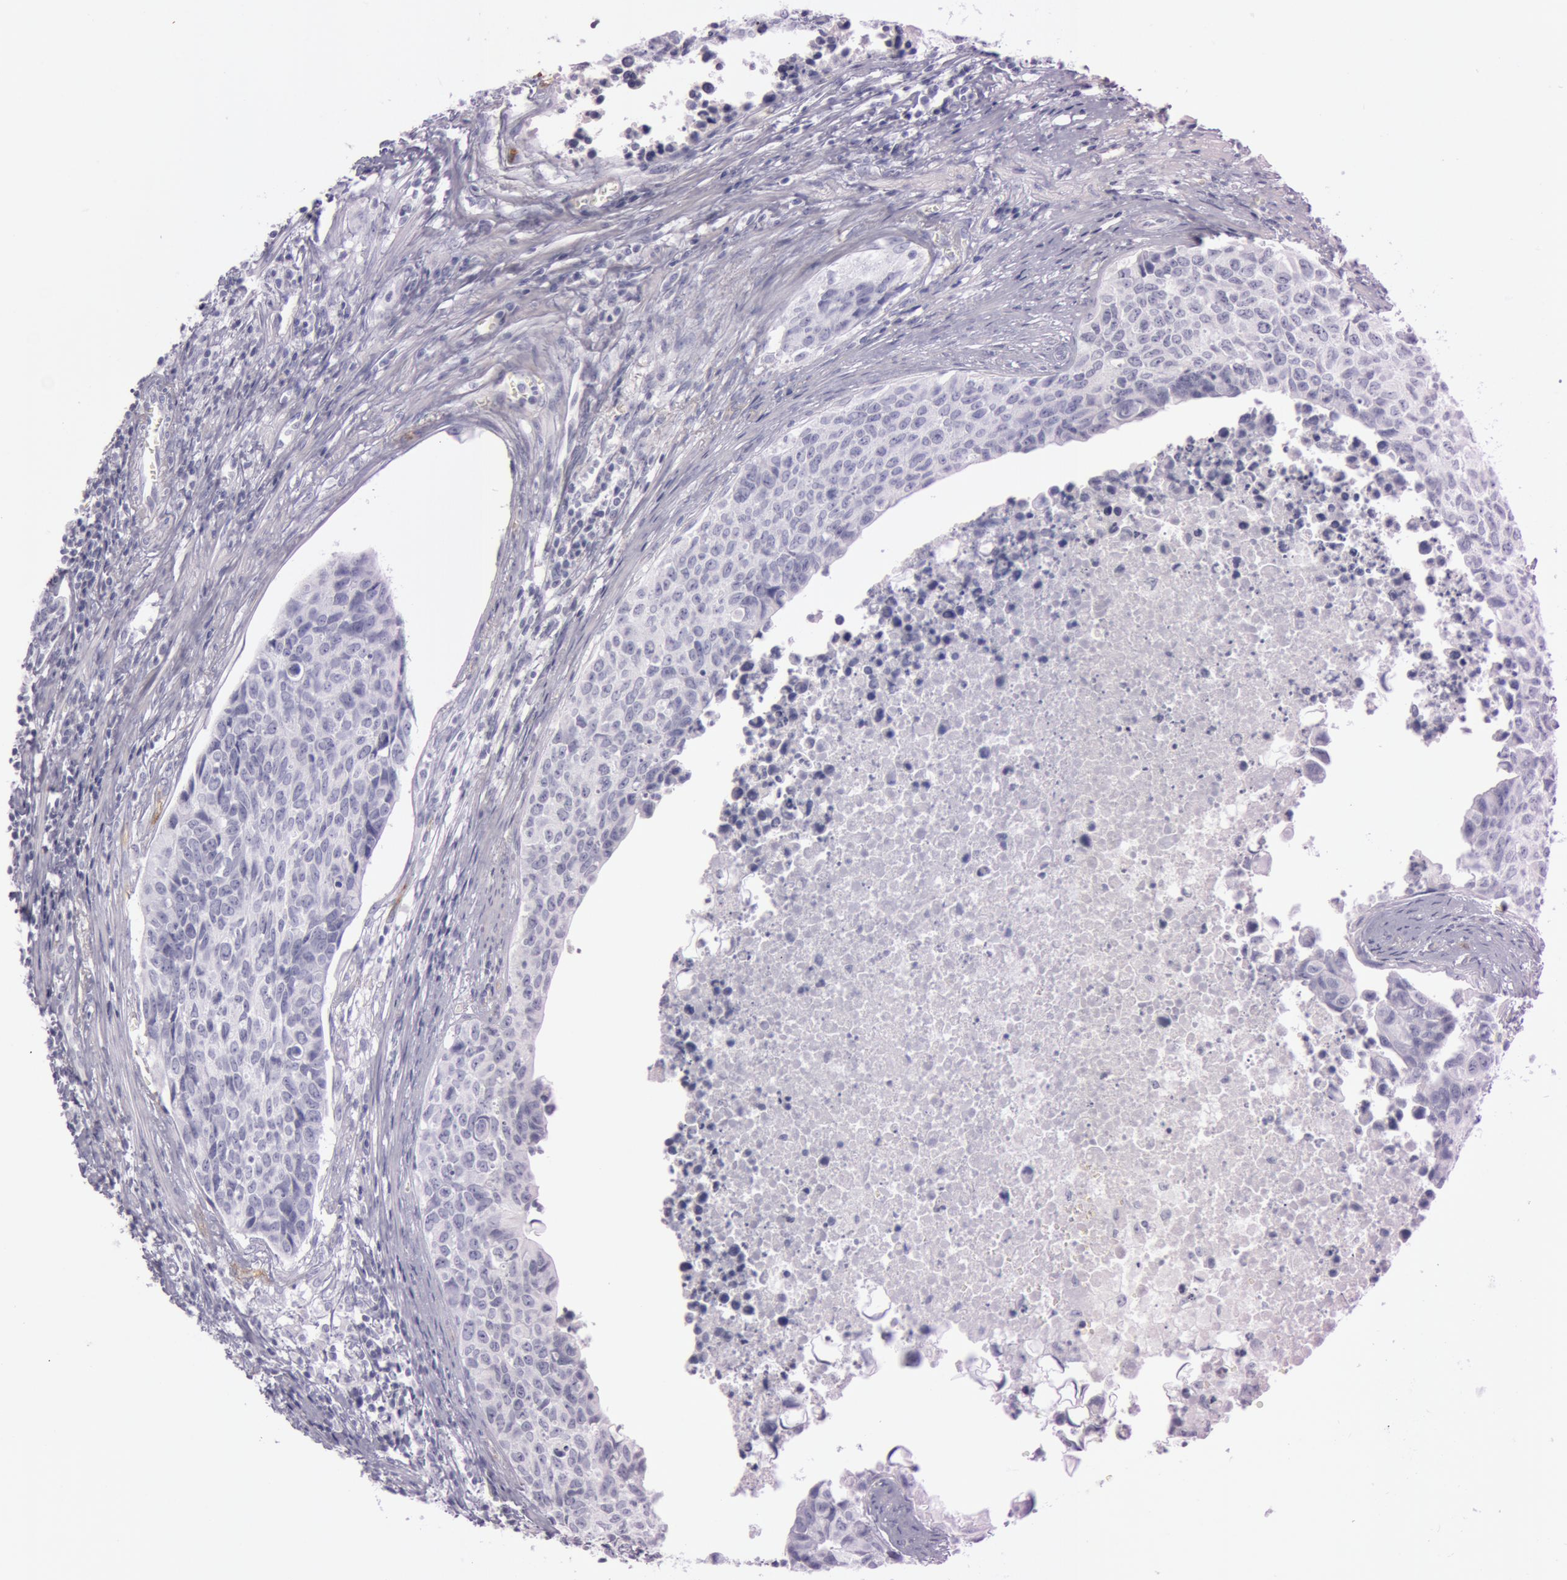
{"staining": {"intensity": "negative", "quantity": "none", "location": "none"}, "tissue": "urothelial cancer", "cell_type": "Tumor cells", "image_type": "cancer", "snomed": [{"axis": "morphology", "description": "Urothelial carcinoma, High grade"}, {"axis": "topography", "description": "Urinary bladder"}], "caption": "DAB immunohistochemical staining of human urothelial cancer reveals no significant expression in tumor cells.", "gene": "FOLH1", "patient": {"sex": "male", "age": 81}}